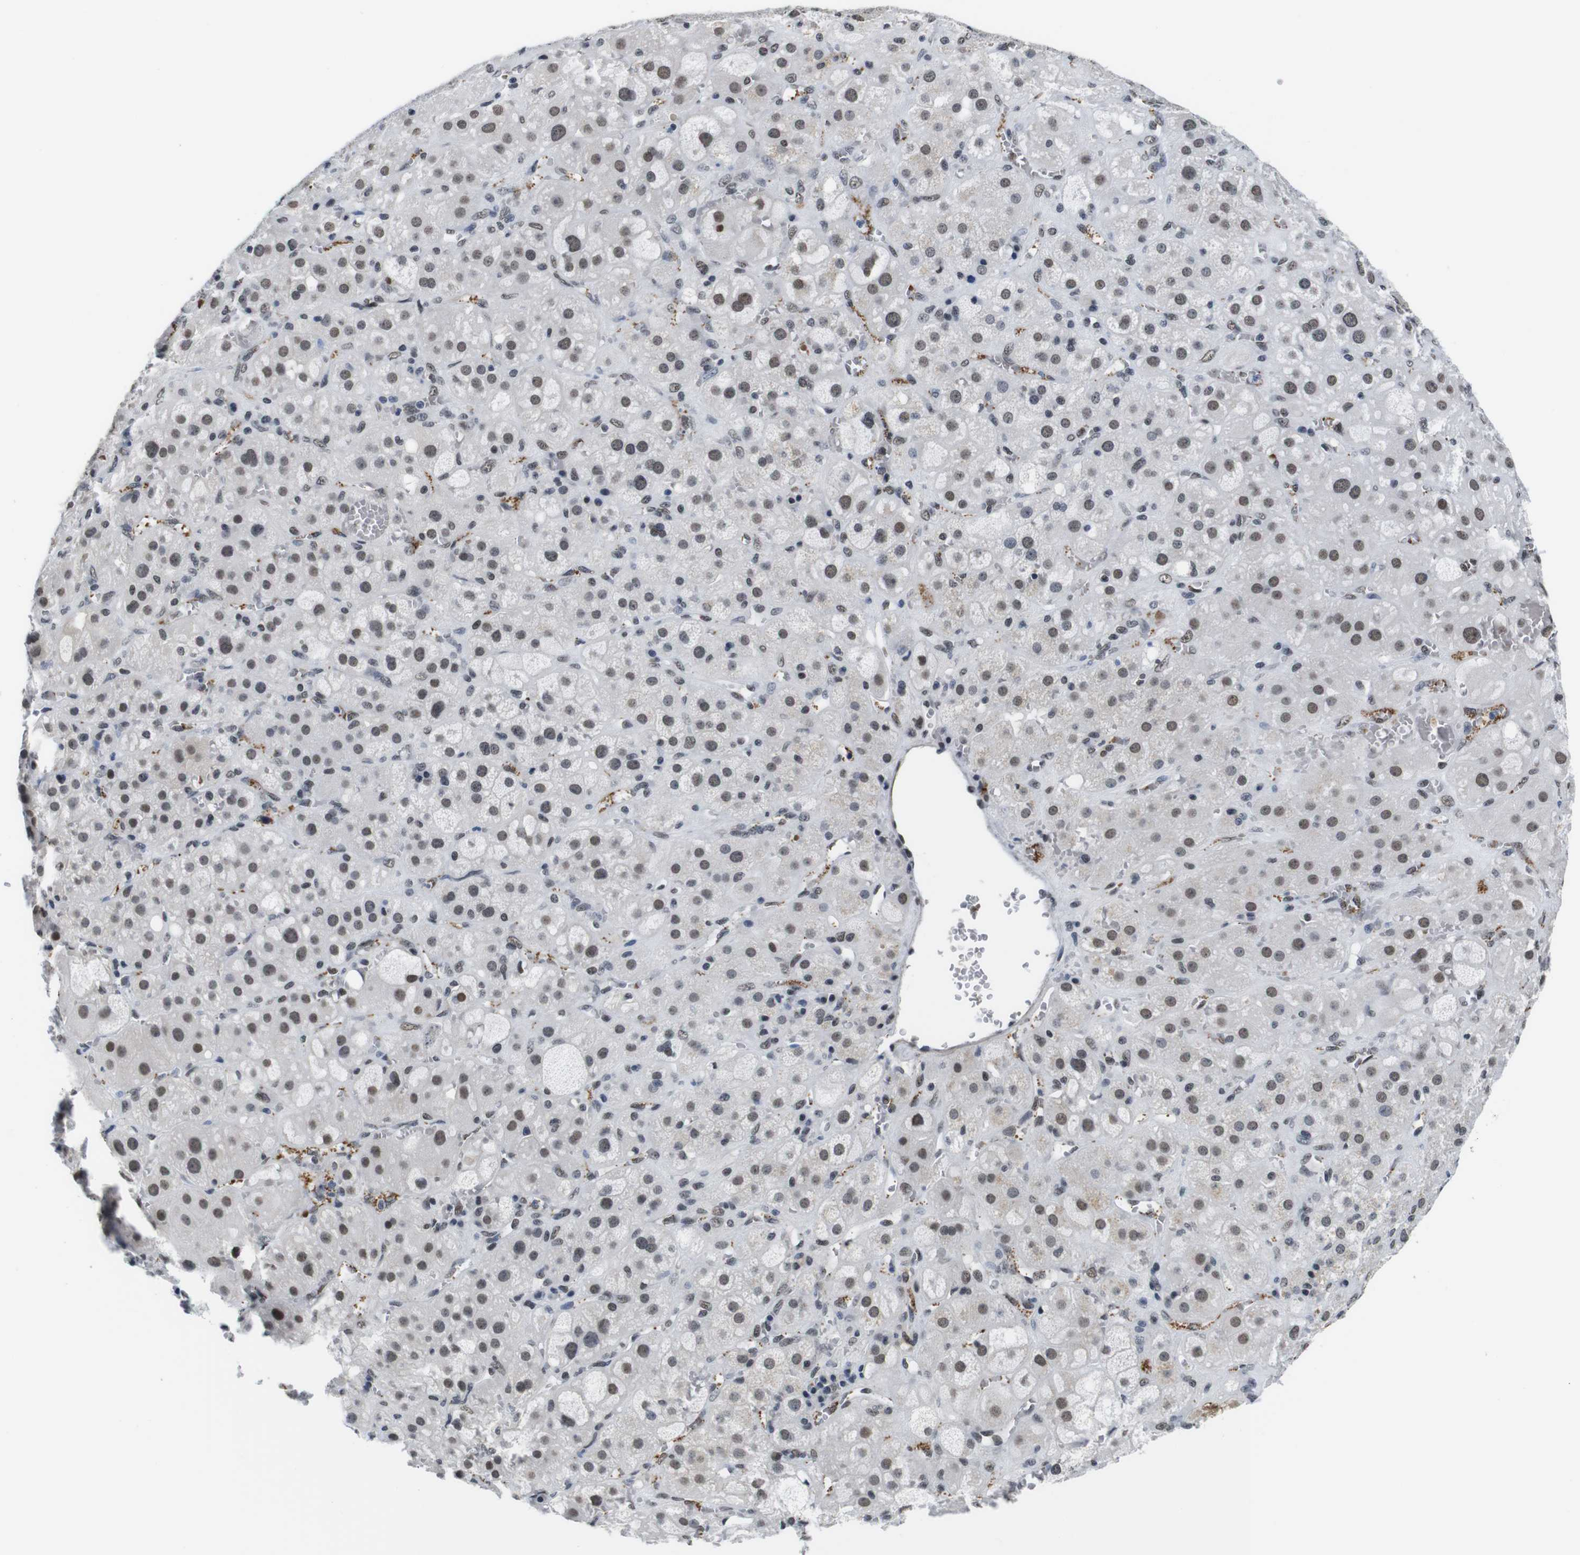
{"staining": {"intensity": "weak", "quantity": "25%-75%", "location": "nuclear"}, "tissue": "adrenal gland", "cell_type": "Glandular cells", "image_type": "normal", "snomed": [{"axis": "morphology", "description": "Normal tissue, NOS"}, {"axis": "topography", "description": "Adrenal gland"}], "caption": "Immunohistochemical staining of benign adrenal gland reveals 25%-75% levels of weak nuclear protein expression in about 25%-75% of glandular cells. (IHC, brightfield microscopy, high magnification).", "gene": "ILDR2", "patient": {"sex": "female", "age": 47}}